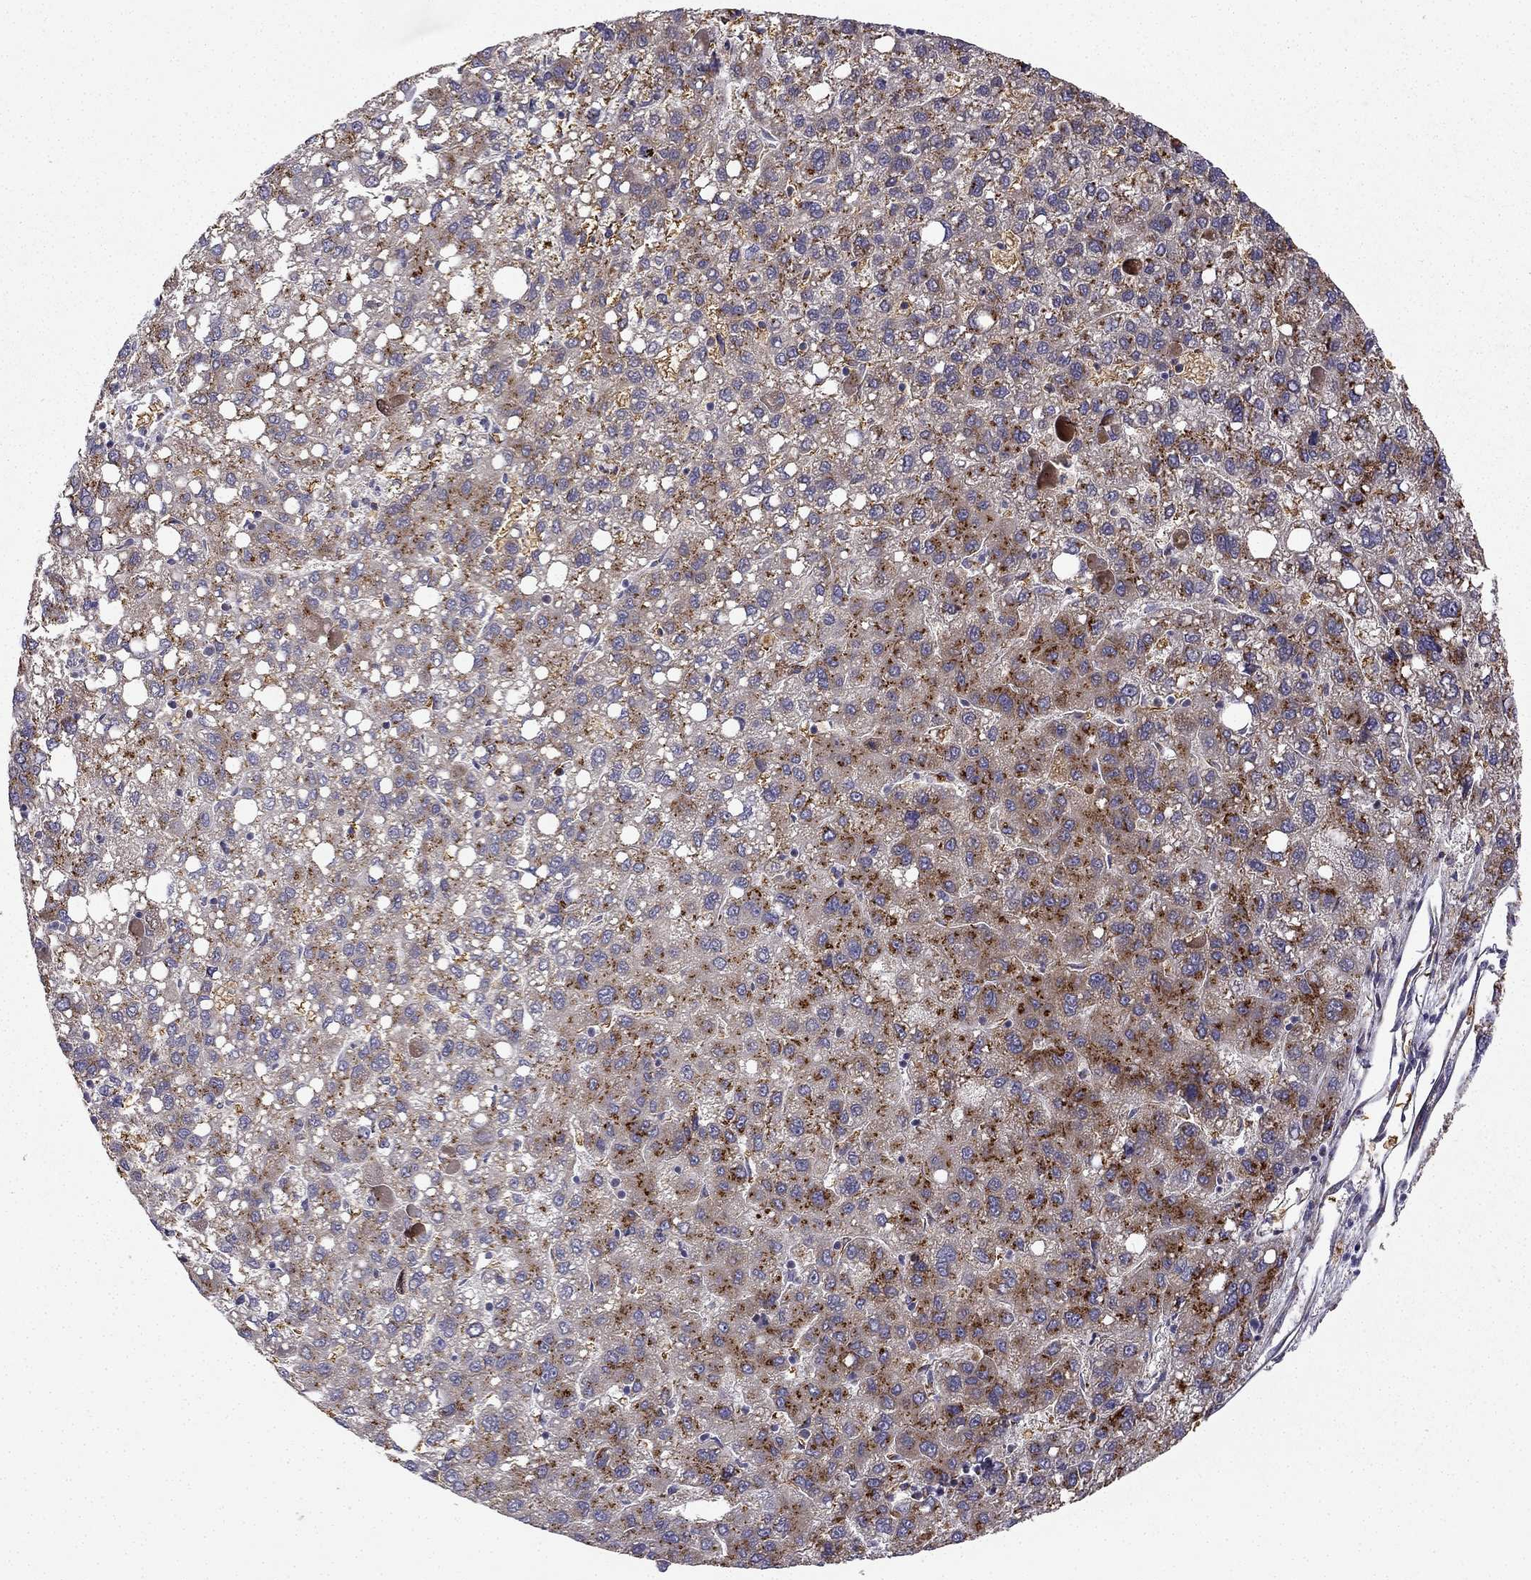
{"staining": {"intensity": "strong", "quantity": "25%-75%", "location": "cytoplasmic/membranous"}, "tissue": "liver cancer", "cell_type": "Tumor cells", "image_type": "cancer", "snomed": [{"axis": "morphology", "description": "Carcinoma, Hepatocellular, NOS"}, {"axis": "topography", "description": "Liver"}], "caption": "Protein analysis of liver hepatocellular carcinoma tissue reveals strong cytoplasmic/membranous positivity in approximately 25%-75% of tumor cells.", "gene": "B4GALT7", "patient": {"sex": "female", "age": 82}}